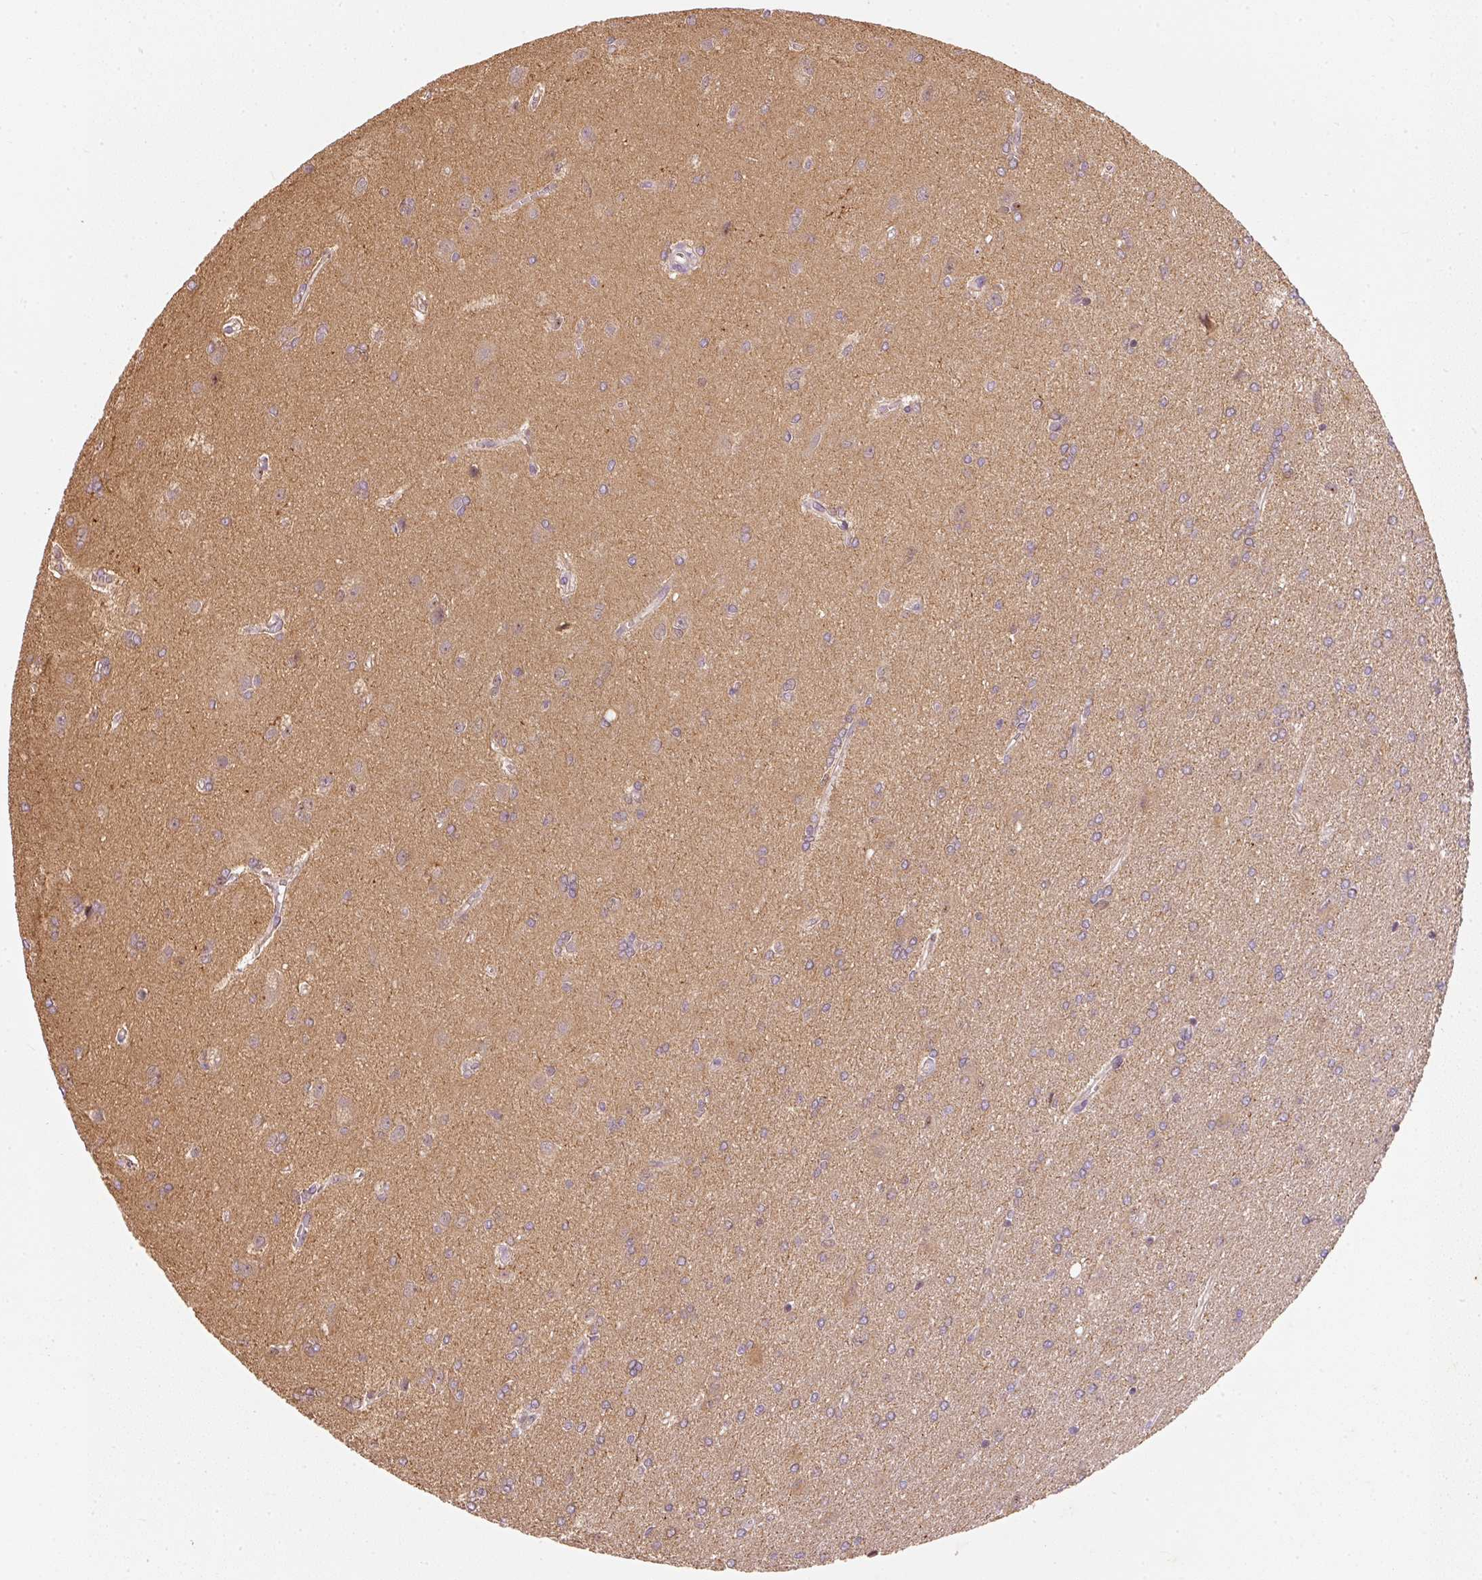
{"staining": {"intensity": "moderate", "quantity": "<25%", "location": "cytoplasmic/membranous"}, "tissue": "glioma", "cell_type": "Tumor cells", "image_type": "cancer", "snomed": [{"axis": "morphology", "description": "Glioma, malignant, High grade"}, {"axis": "topography", "description": "Brain"}], "caption": "Protein staining of high-grade glioma (malignant) tissue demonstrates moderate cytoplasmic/membranous positivity in approximately <25% of tumor cells.", "gene": "RGL2", "patient": {"sex": "male", "age": 67}}